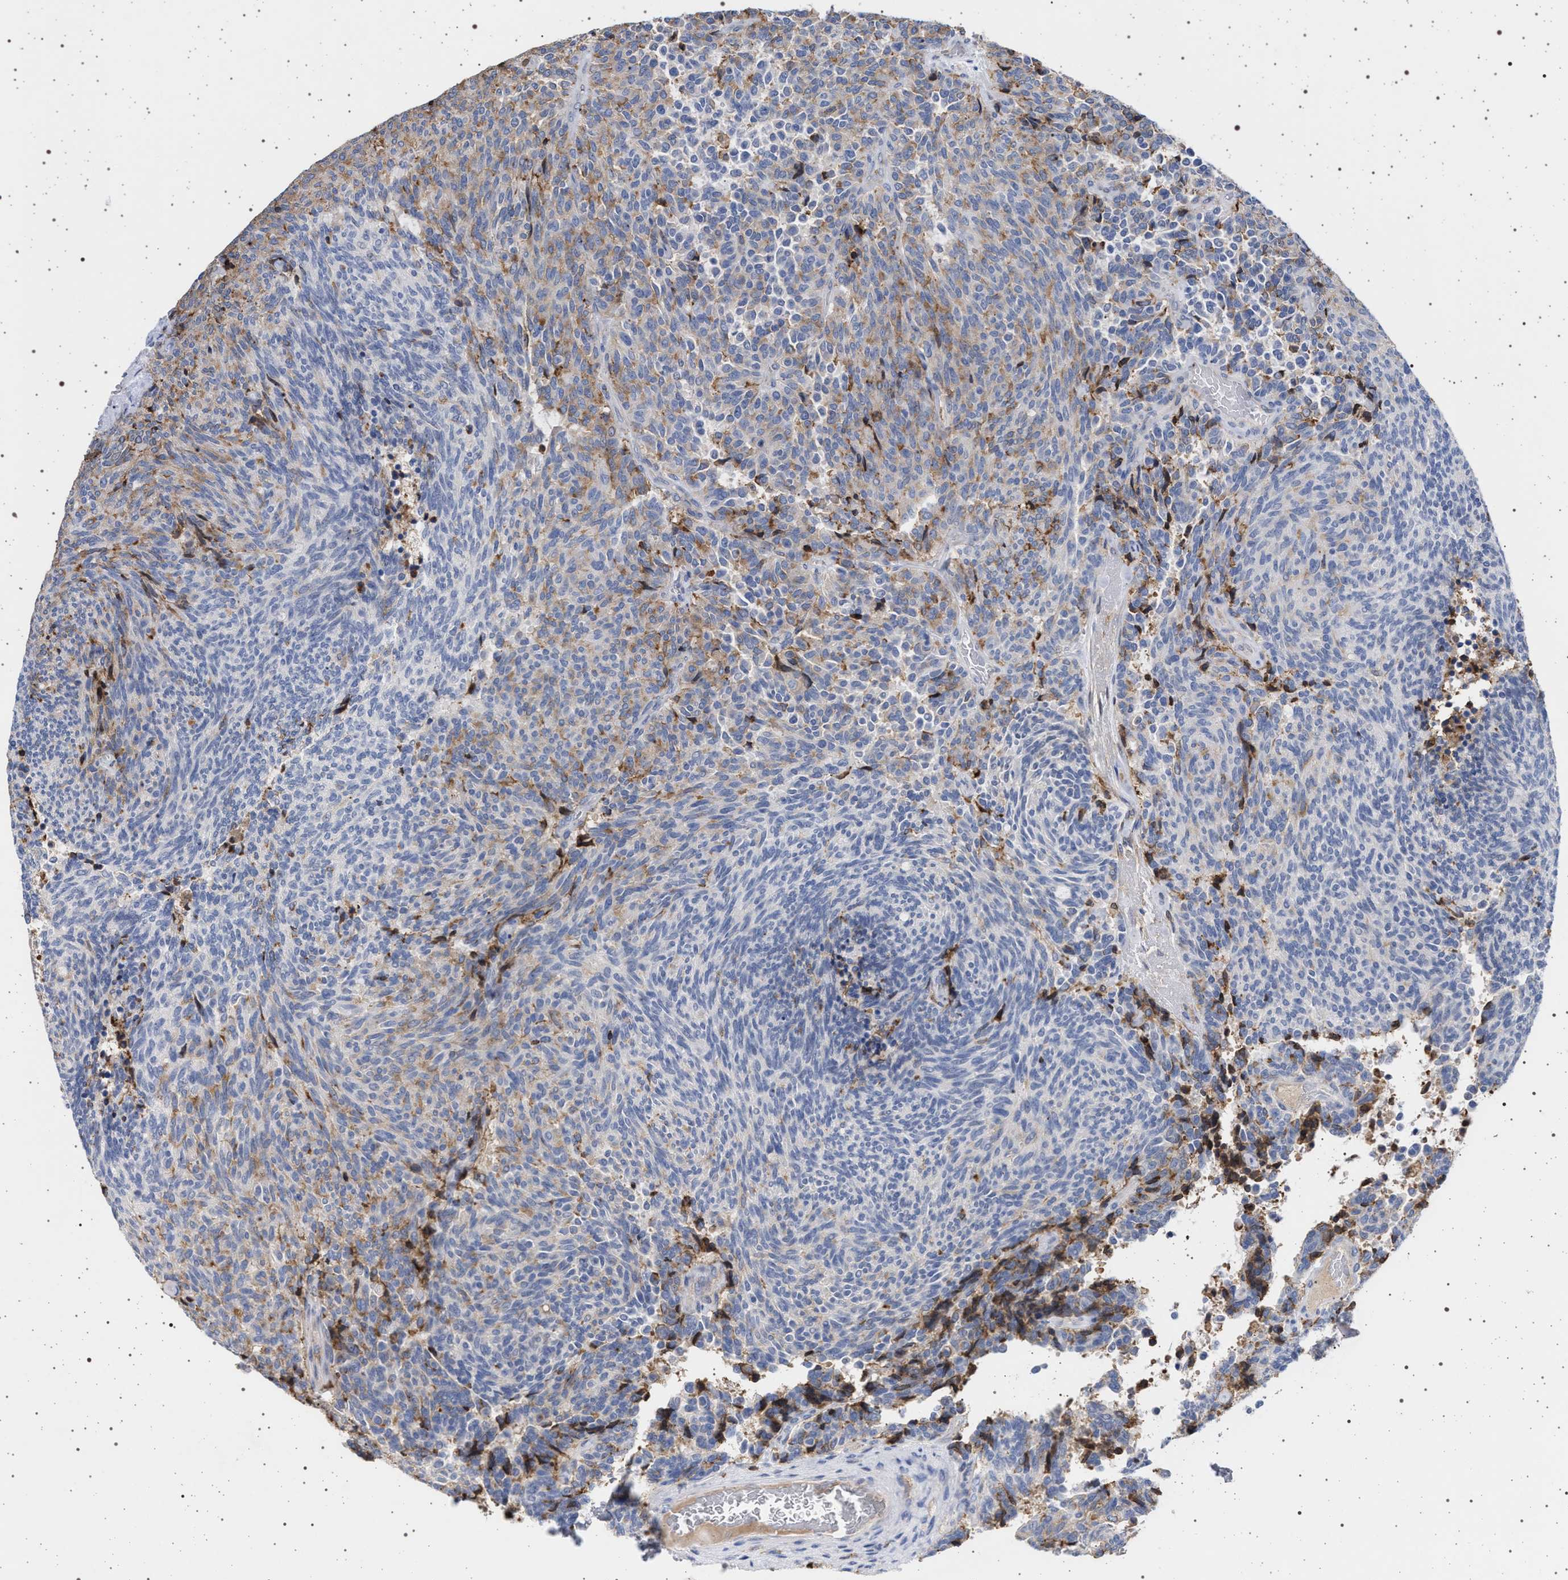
{"staining": {"intensity": "weak", "quantity": "25%-75%", "location": "cytoplasmic/membranous"}, "tissue": "carcinoid", "cell_type": "Tumor cells", "image_type": "cancer", "snomed": [{"axis": "morphology", "description": "Carcinoid, malignant, NOS"}, {"axis": "topography", "description": "Pancreas"}], "caption": "A high-resolution photomicrograph shows immunohistochemistry (IHC) staining of carcinoid, which exhibits weak cytoplasmic/membranous staining in about 25%-75% of tumor cells.", "gene": "PLG", "patient": {"sex": "female", "age": 54}}